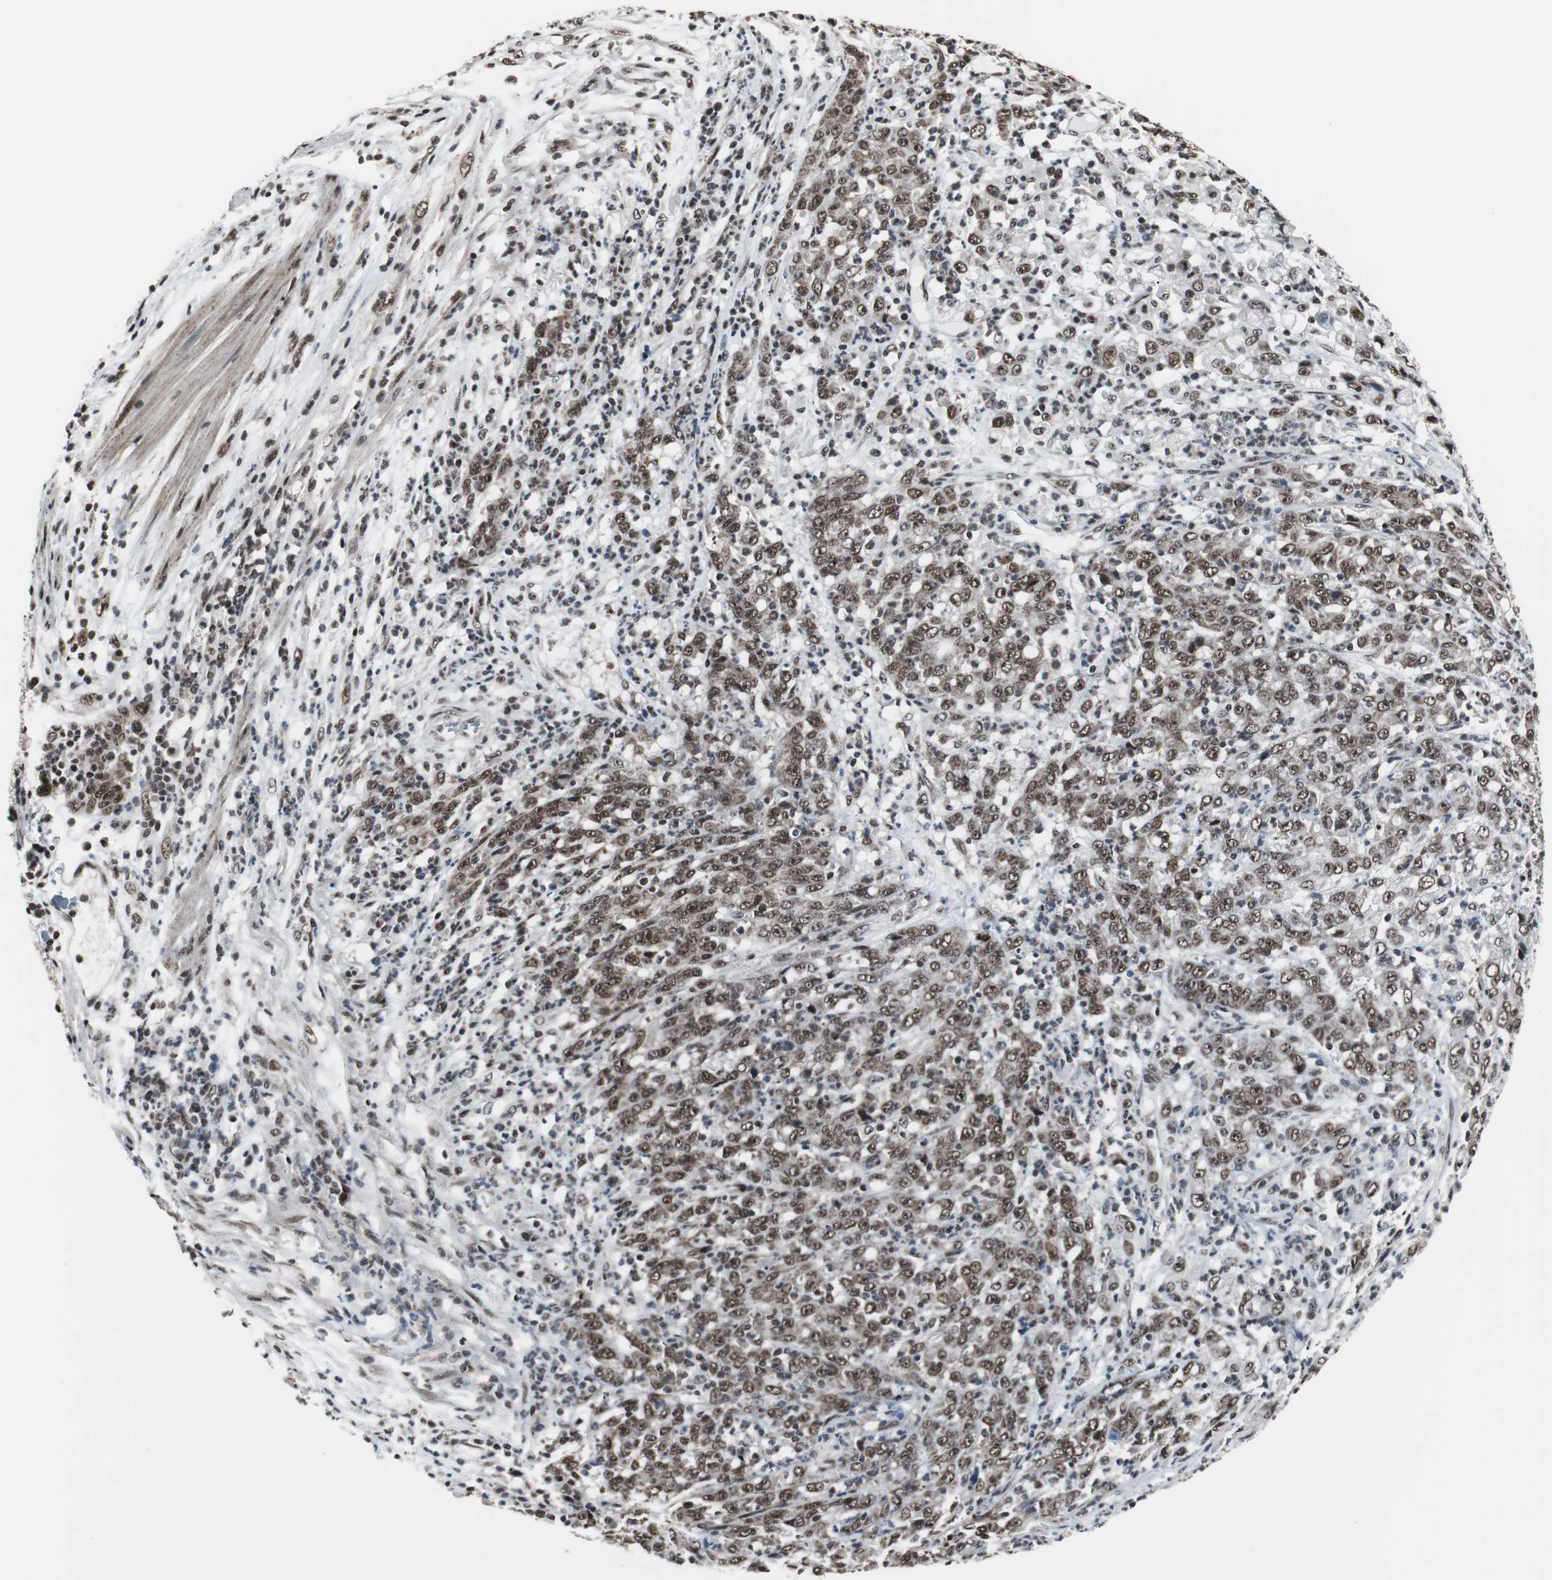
{"staining": {"intensity": "strong", "quantity": ">75%", "location": "nuclear"}, "tissue": "stomach cancer", "cell_type": "Tumor cells", "image_type": "cancer", "snomed": [{"axis": "morphology", "description": "Adenocarcinoma, NOS"}, {"axis": "topography", "description": "Stomach, lower"}], "caption": "Immunohistochemistry of human stomach adenocarcinoma exhibits high levels of strong nuclear staining in approximately >75% of tumor cells. (DAB (3,3'-diaminobenzidine) IHC with brightfield microscopy, high magnification).", "gene": "CDK9", "patient": {"sex": "female", "age": 71}}